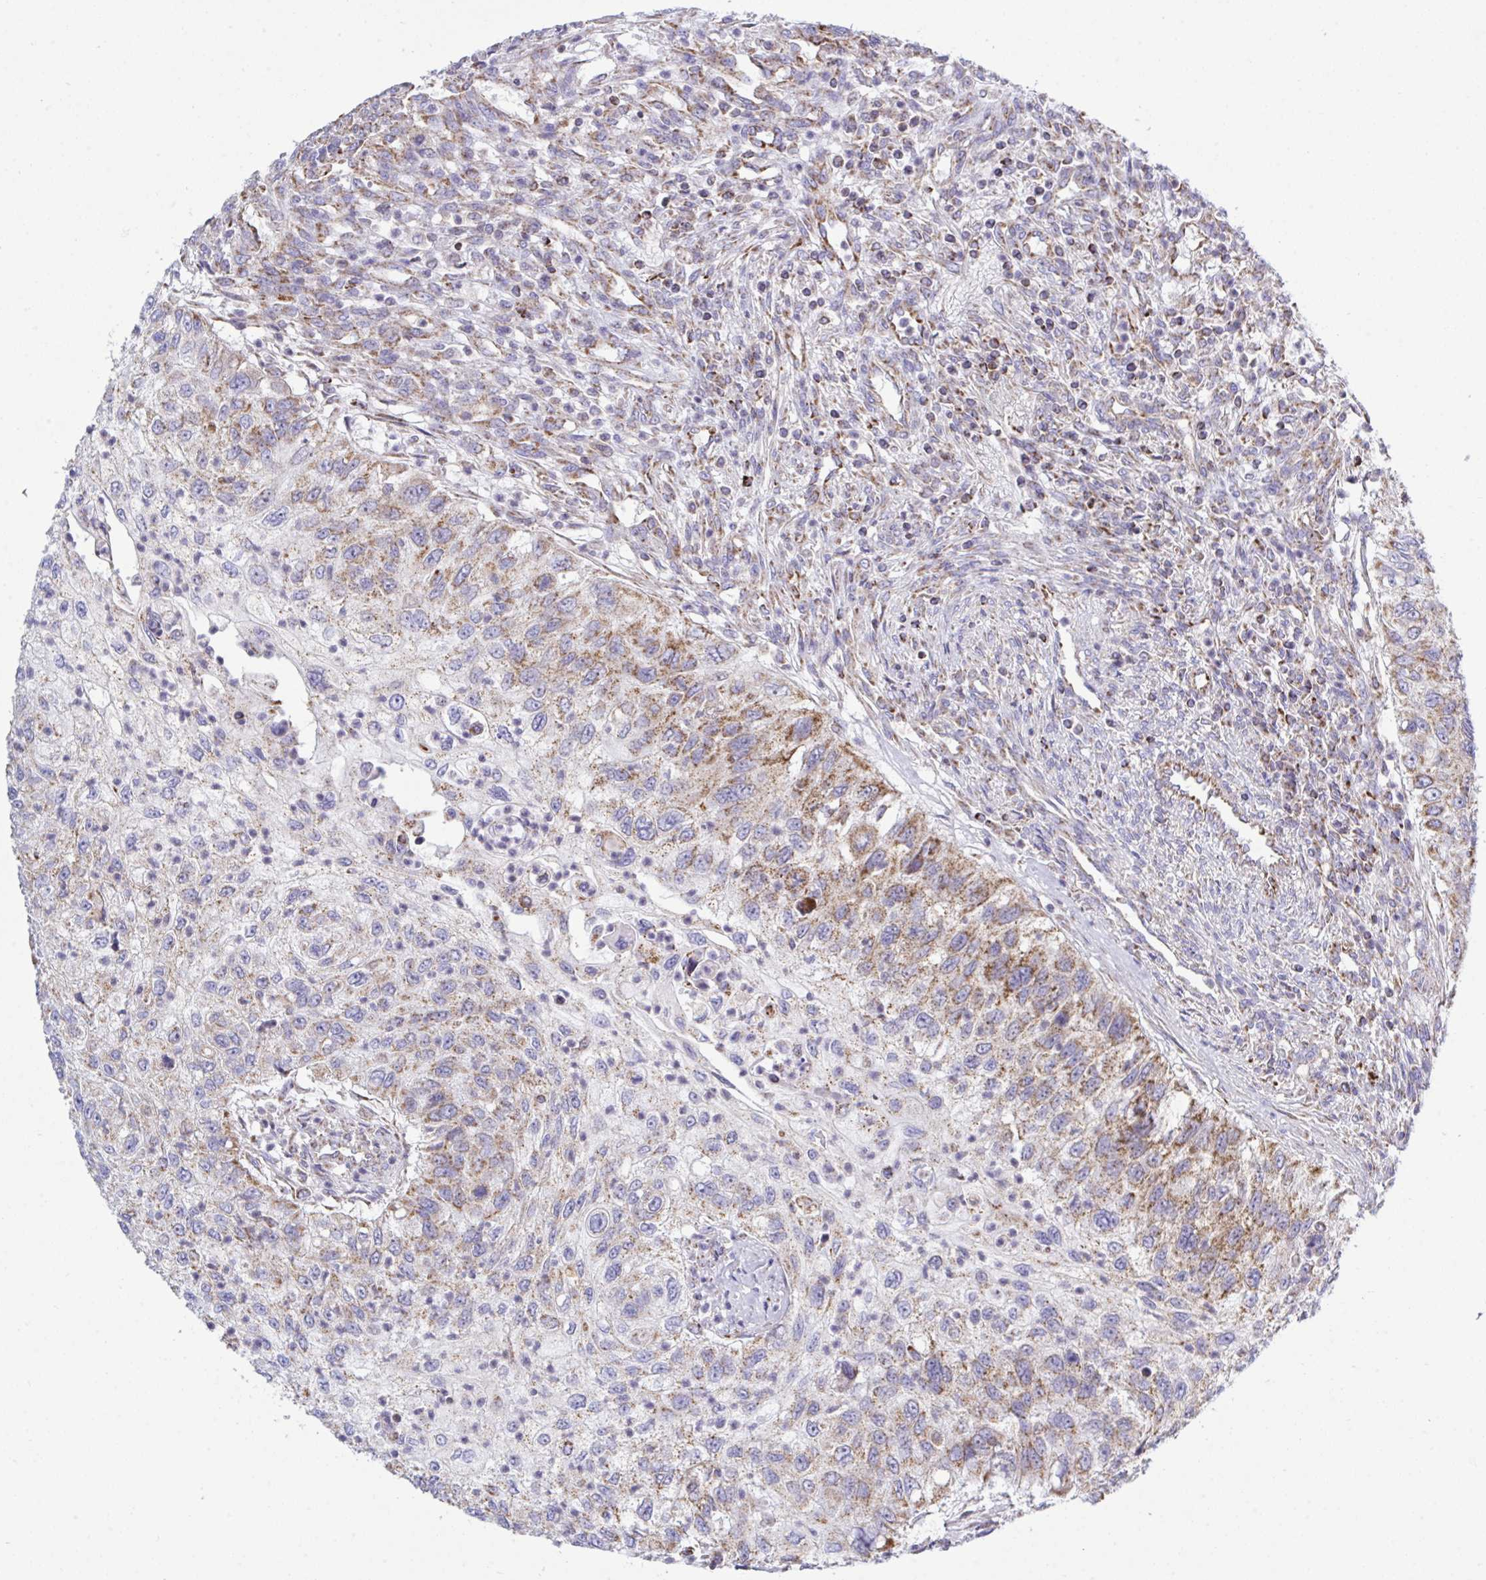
{"staining": {"intensity": "moderate", "quantity": "25%-75%", "location": "cytoplasmic/membranous"}, "tissue": "urothelial cancer", "cell_type": "Tumor cells", "image_type": "cancer", "snomed": [{"axis": "morphology", "description": "Urothelial carcinoma, High grade"}, {"axis": "topography", "description": "Urinary bladder"}], "caption": "Immunohistochemical staining of urothelial cancer displays moderate cytoplasmic/membranous protein staining in approximately 25%-75% of tumor cells.", "gene": "HSPE1", "patient": {"sex": "female", "age": 60}}